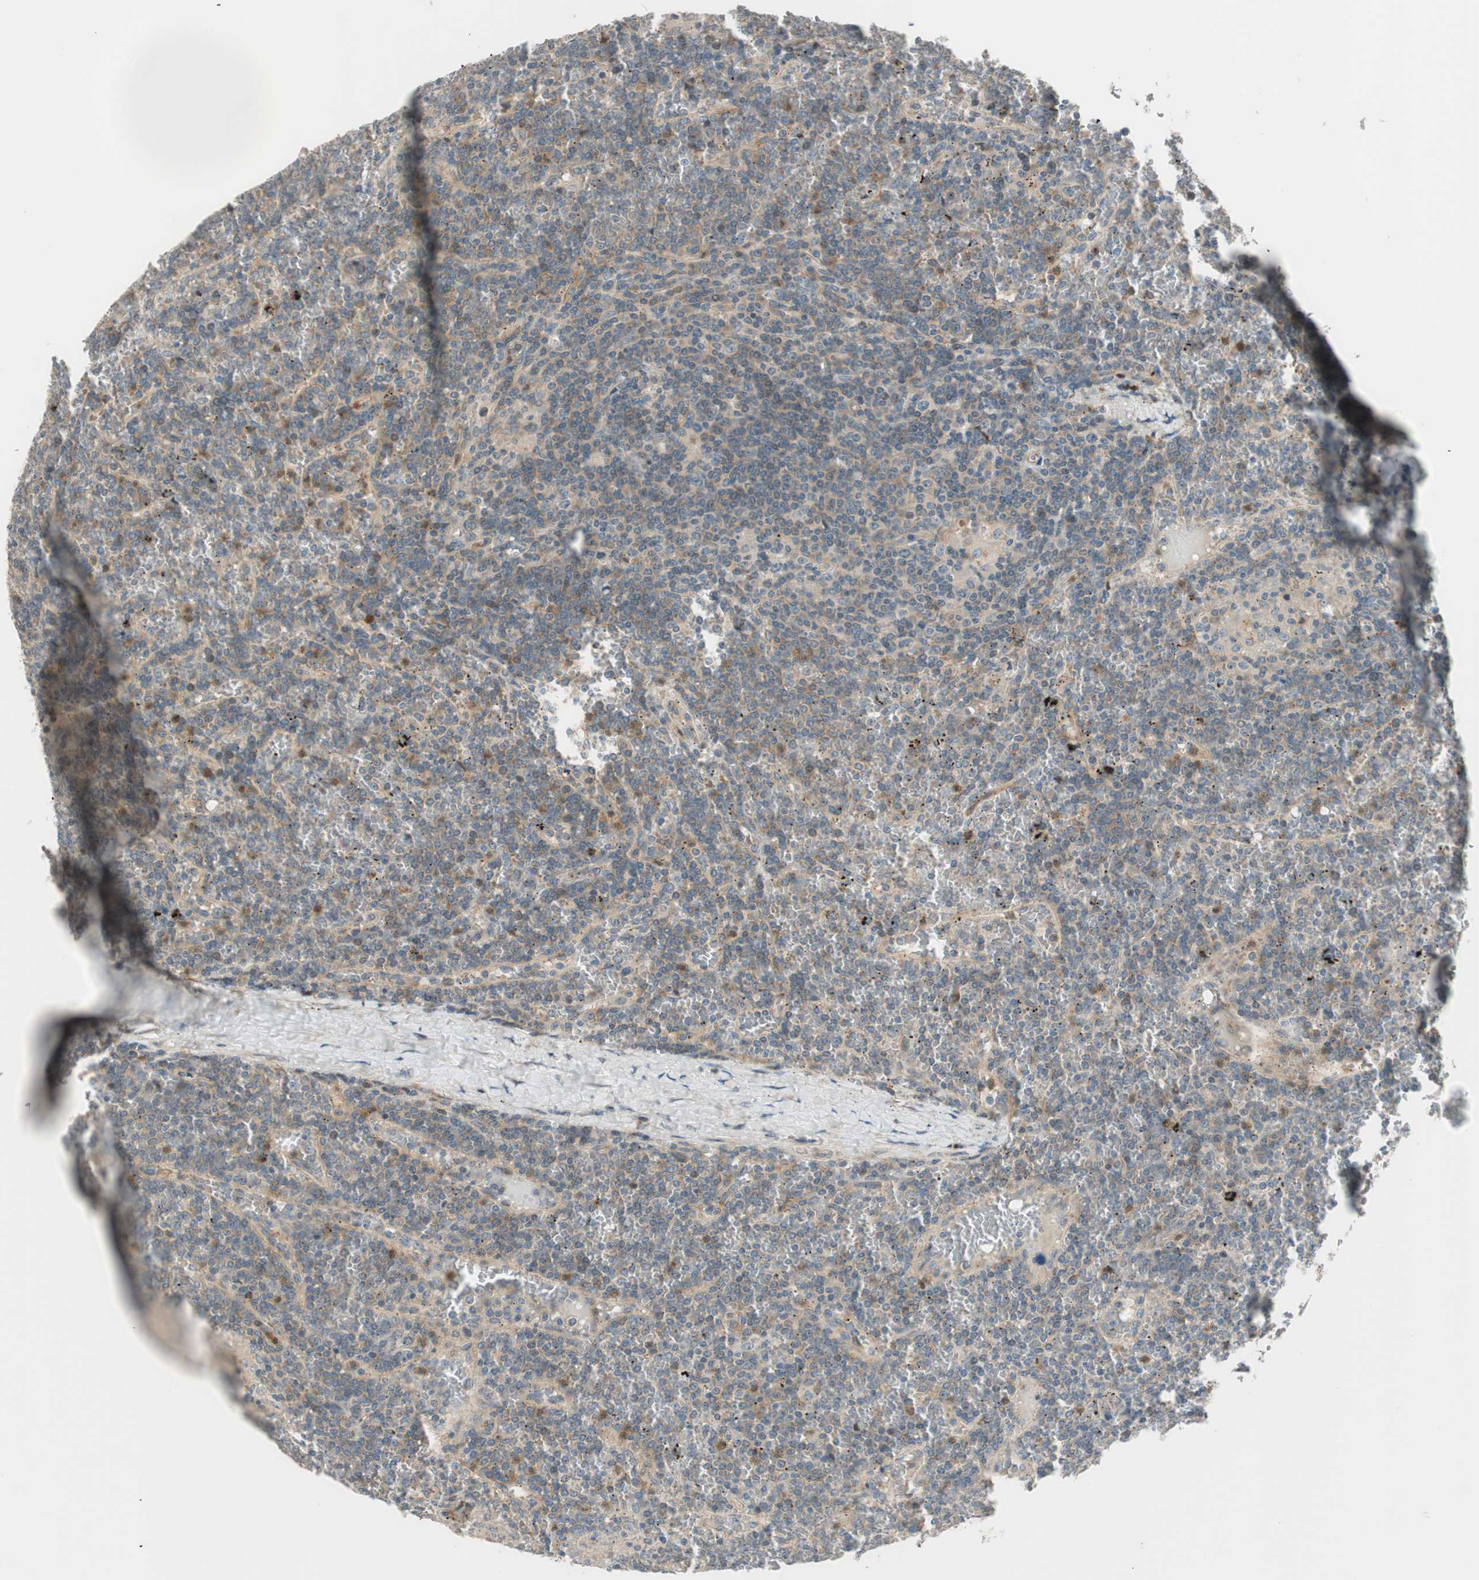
{"staining": {"intensity": "weak", "quantity": "25%-75%", "location": "cytoplasmic/membranous"}, "tissue": "lymphoma", "cell_type": "Tumor cells", "image_type": "cancer", "snomed": [{"axis": "morphology", "description": "Malignant lymphoma, non-Hodgkin's type, Low grade"}, {"axis": "topography", "description": "Spleen"}], "caption": "Immunohistochemistry (IHC) of human low-grade malignant lymphoma, non-Hodgkin's type reveals low levels of weak cytoplasmic/membranous positivity in about 25%-75% of tumor cells. (Brightfield microscopy of DAB IHC at high magnification).", "gene": "CGRRF1", "patient": {"sex": "female", "age": 19}}